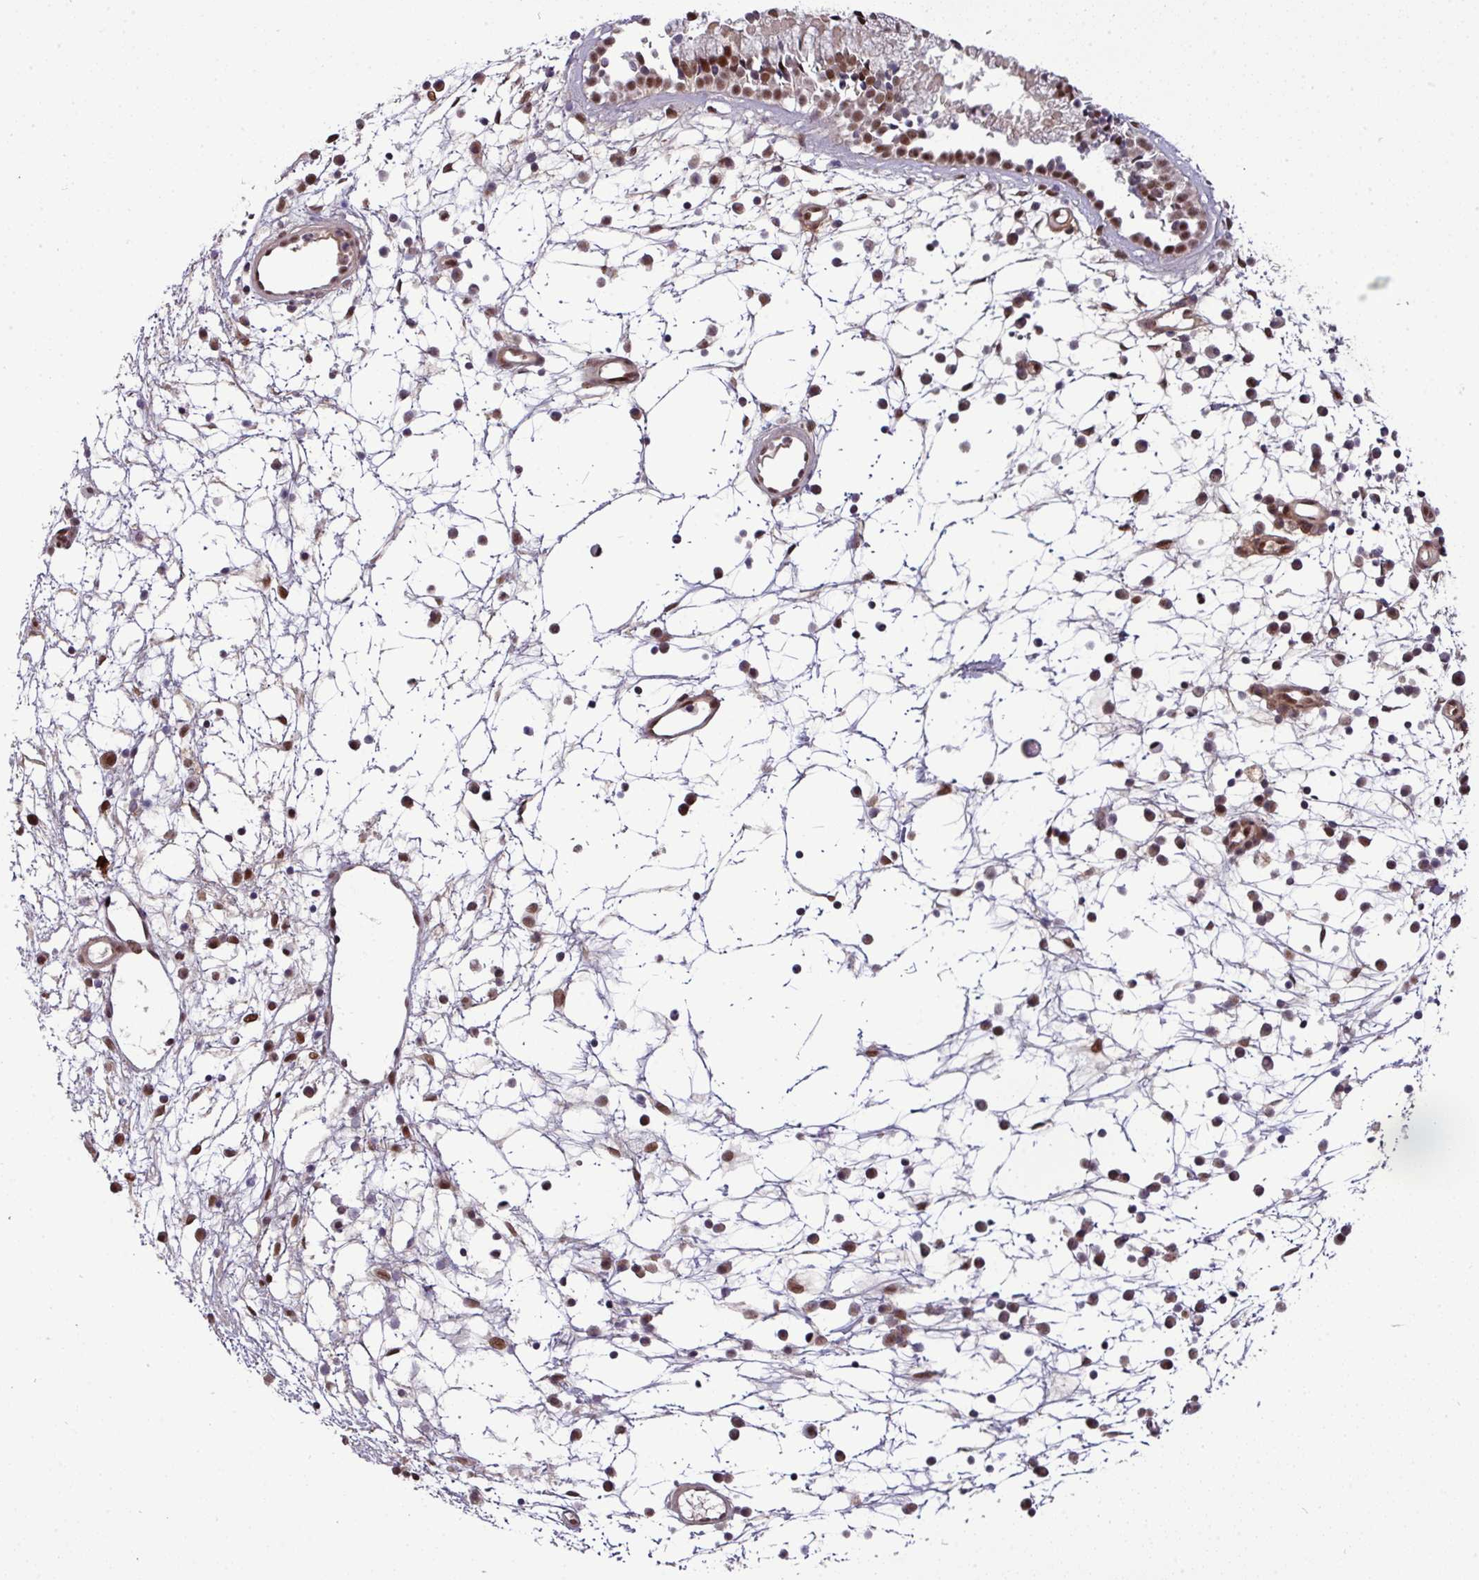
{"staining": {"intensity": "strong", "quantity": ">75%", "location": "nuclear"}, "tissue": "nasopharynx", "cell_type": "Respiratory epithelial cells", "image_type": "normal", "snomed": [{"axis": "morphology", "description": "Normal tissue, NOS"}, {"axis": "topography", "description": "Nasopharynx"}], "caption": "High-magnification brightfield microscopy of unremarkable nasopharynx stained with DAB (brown) and counterstained with hematoxylin (blue). respiratory epithelial cells exhibit strong nuclear staining is seen in about>75% of cells. The protein is shown in brown color, while the nuclei are stained blue.", "gene": "CIC", "patient": {"sex": "male", "age": 21}}